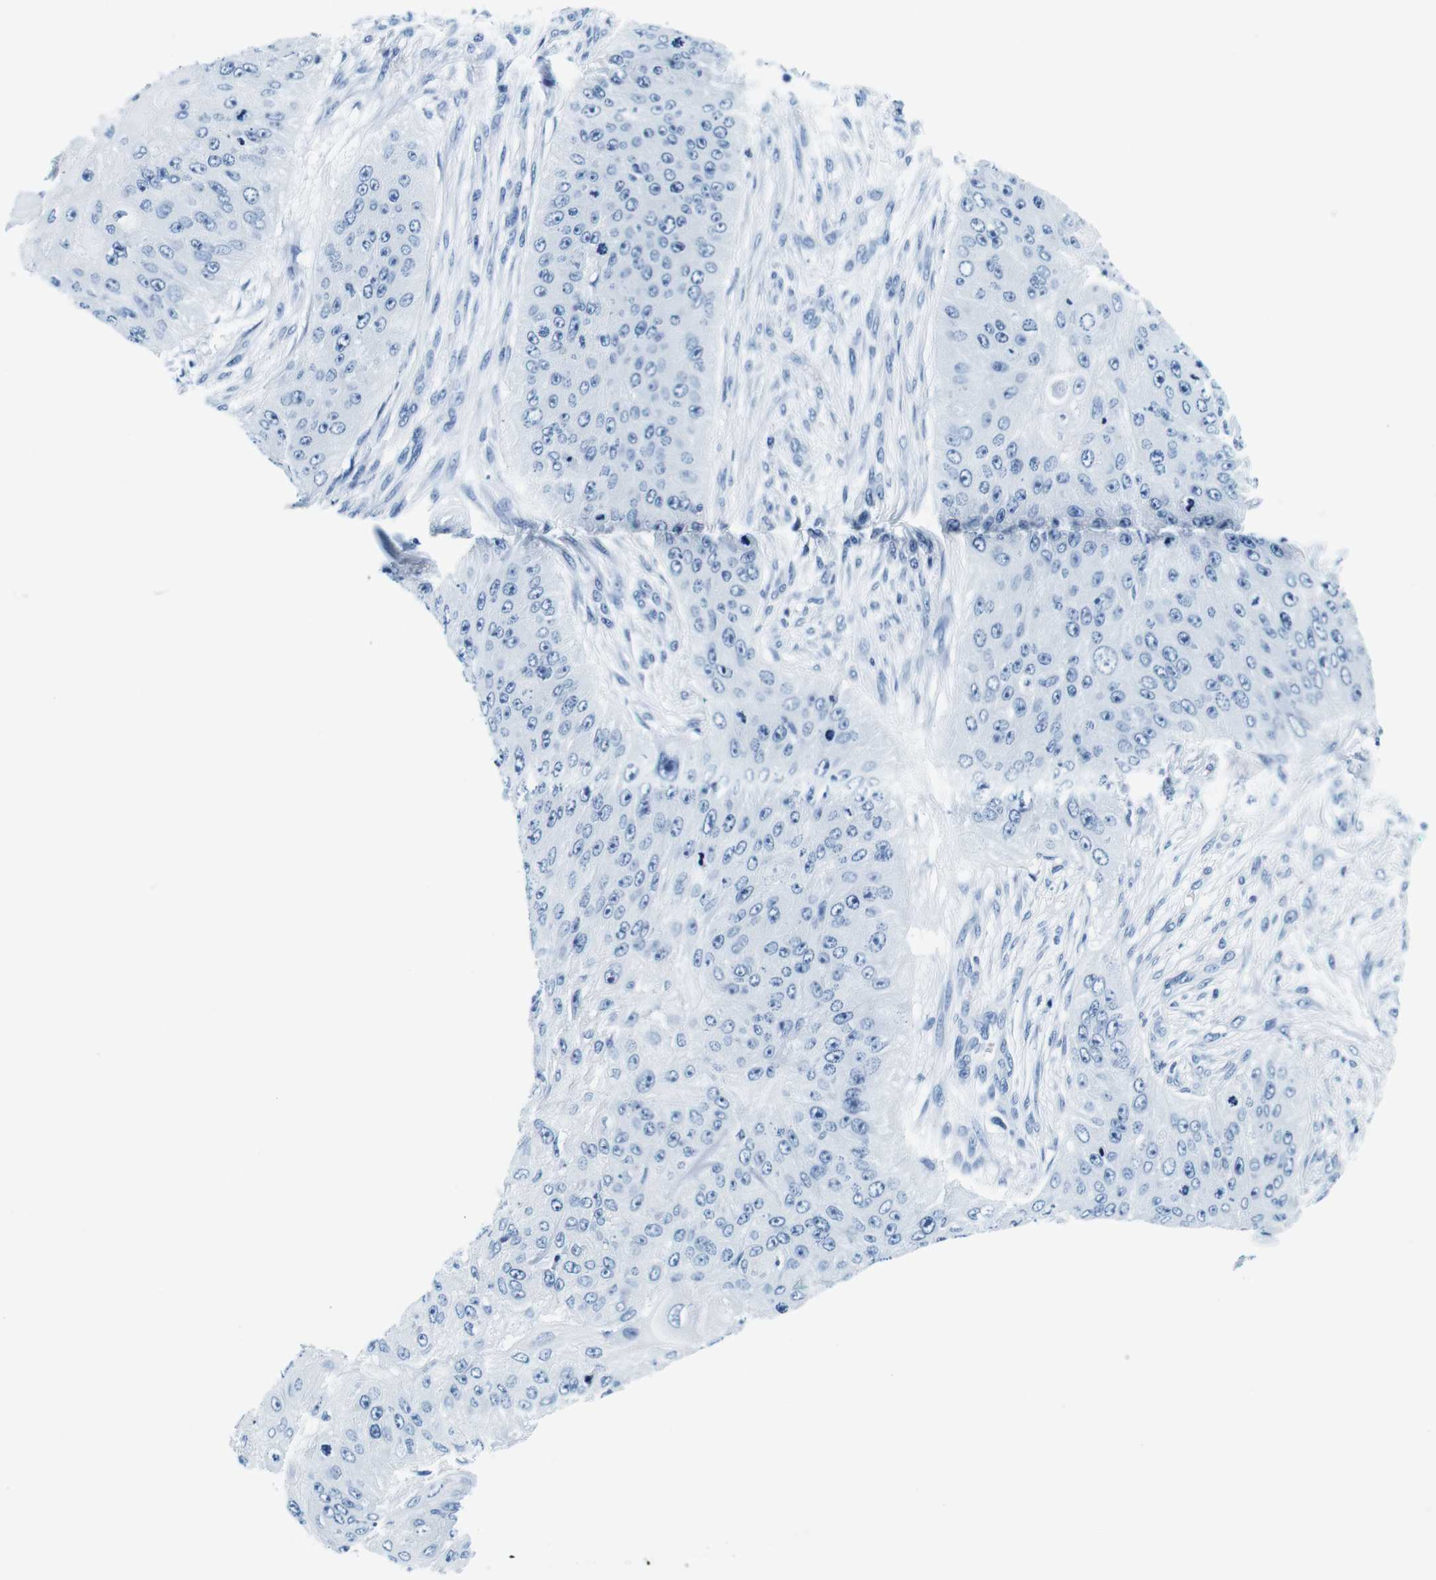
{"staining": {"intensity": "negative", "quantity": "none", "location": "none"}, "tissue": "skin cancer", "cell_type": "Tumor cells", "image_type": "cancer", "snomed": [{"axis": "morphology", "description": "Squamous cell carcinoma, NOS"}, {"axis": "topography", "description": "Skin"}], "caption": "Immunohistochemical staining of squamous cell carcinoma (skin) displays no significant staining in tumor cells. Brightfield microscopy of IHC stained with DAB (3,3'-diaminobenzidine) (brown) and hematoxylin (blue), captured at high magnification.", "gene": "ELANE", "patient": {"sex": "female", "age": 80}}